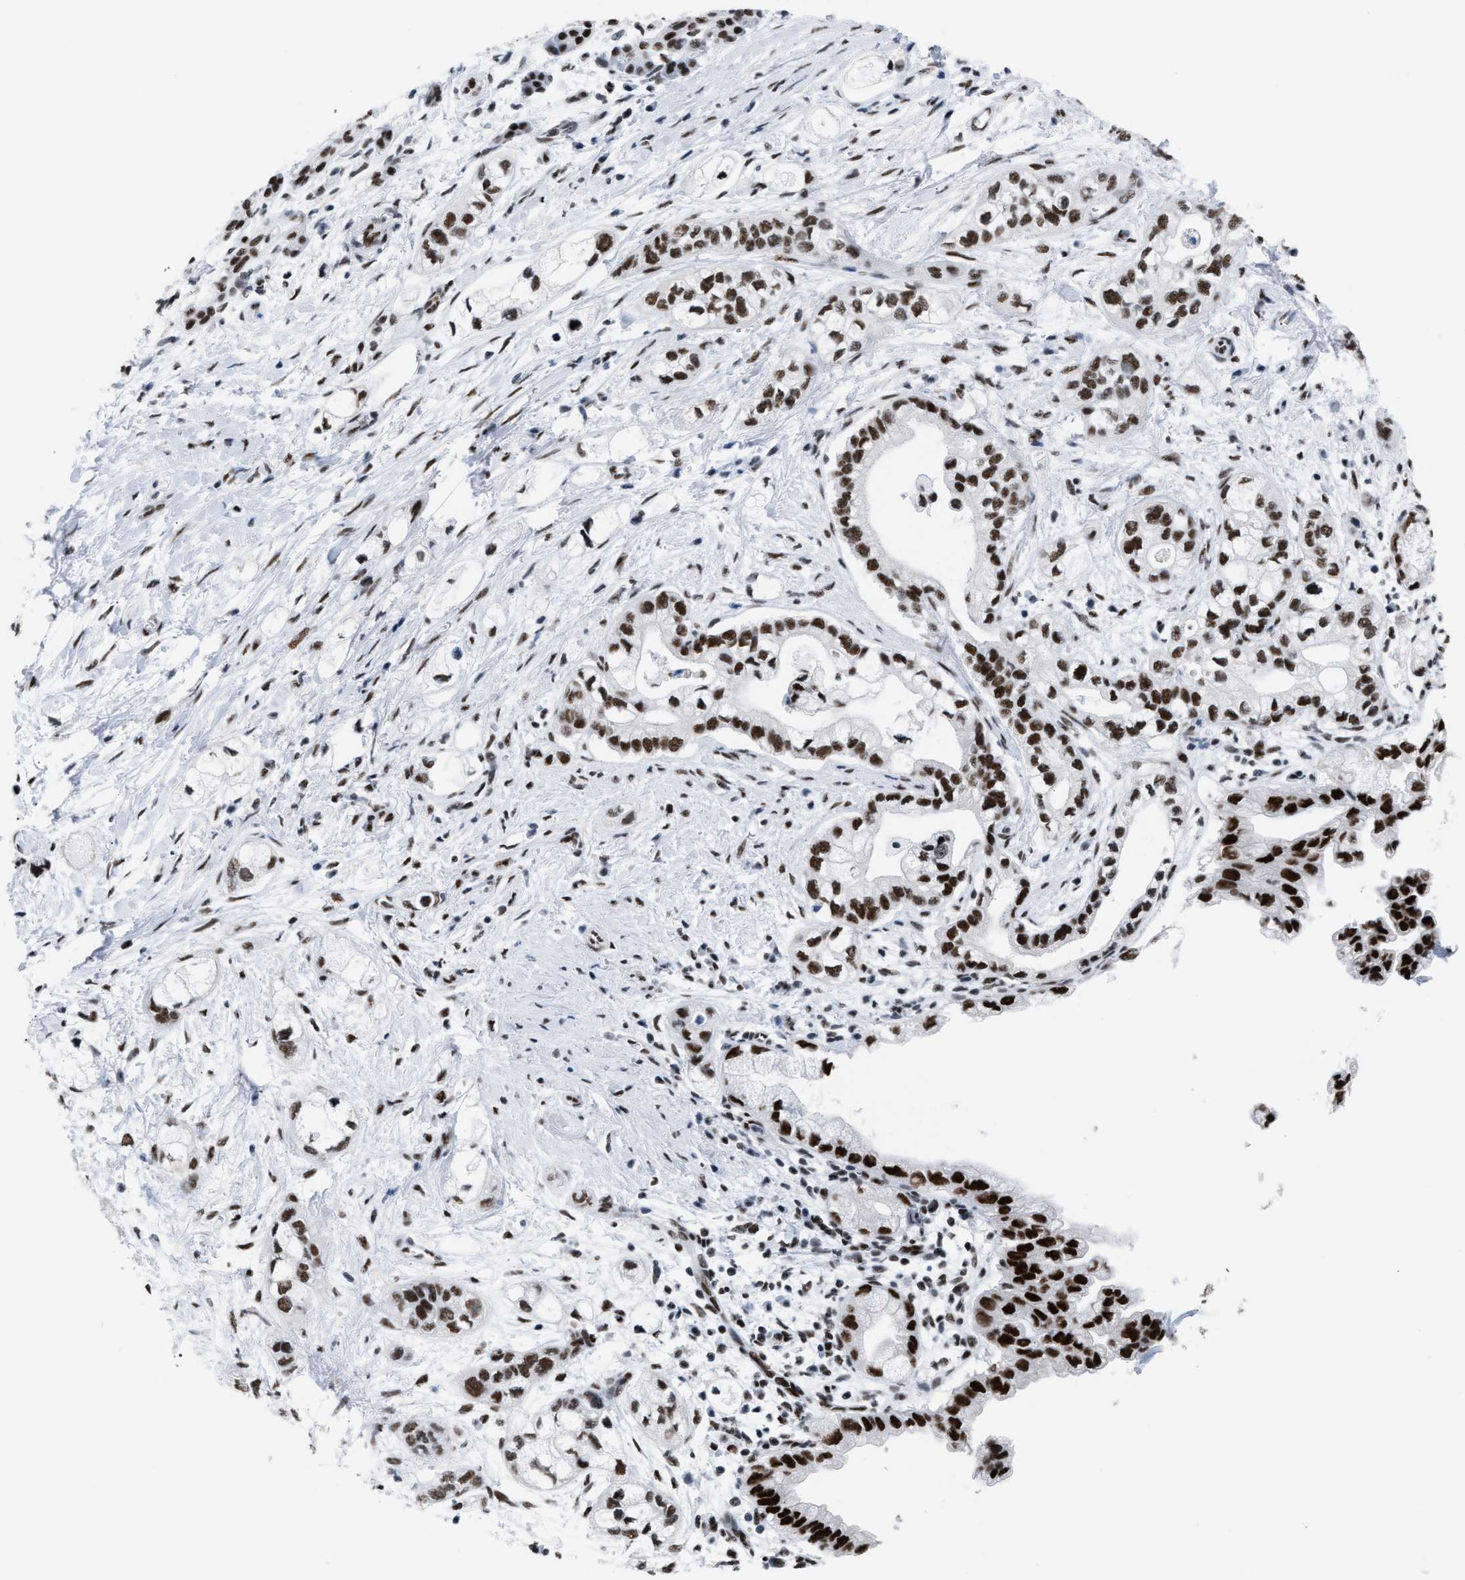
{"staining": {"intensity": "strong", "quantity": ">75%", "location": "nuclear"}, "tissue": "pancreatic cancer", "cell_type": "Tumor cells", "image_type": "cancer", "snomed": [{"axis": "morphology", "description": "Adenocarcinoma, NOS"}, {"axis": "topography", "description": "Pancreas"}], "caption": "A micrograph of human pancreatic cancer (adenocarcinoma) stained for a protein reveals strong nuclear brown staining in tumor cells.", "gene": "CCAR2", "patient": {"sex": "male", "age": 74}}